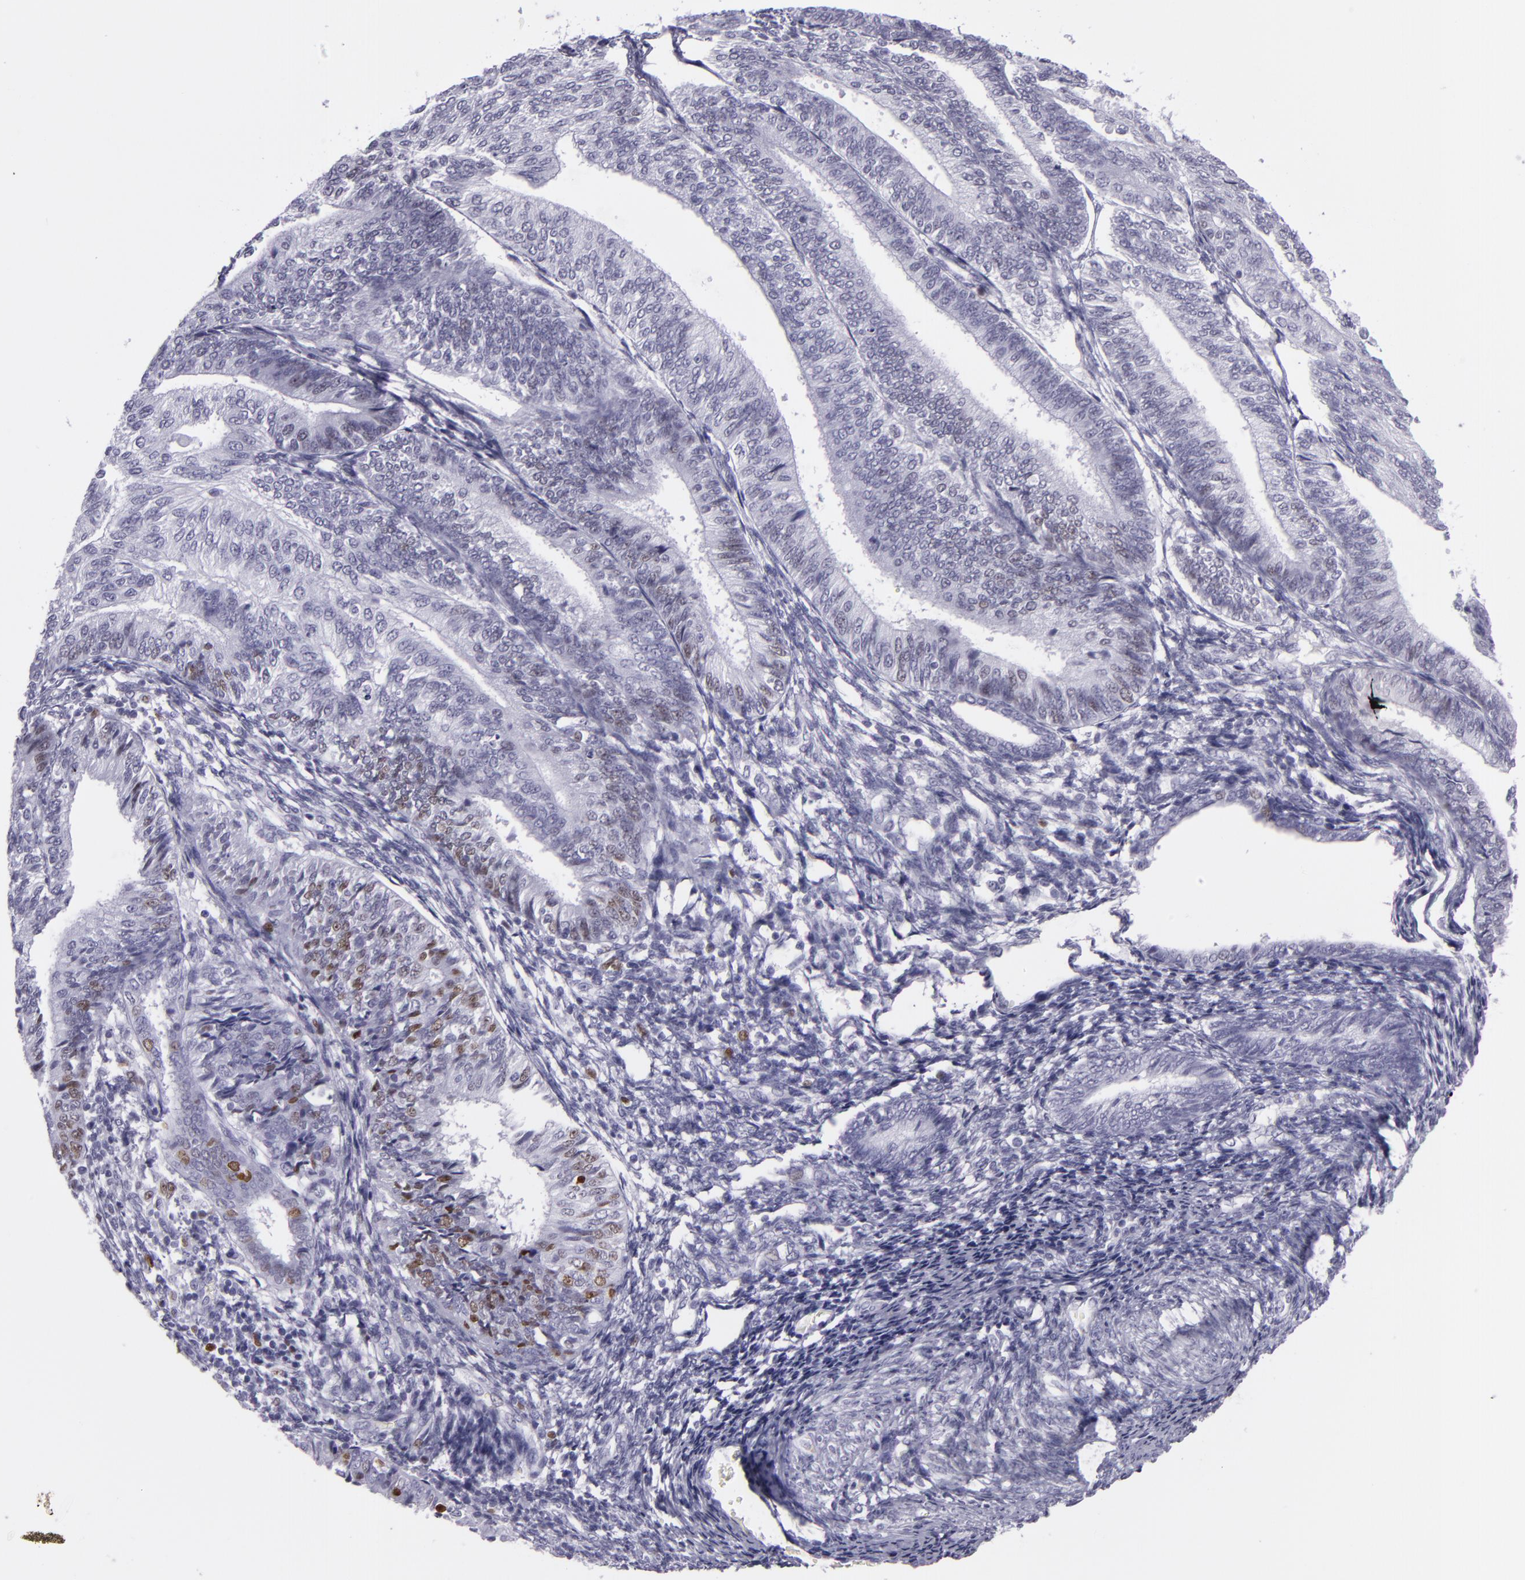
{"staining": {"intensity": "moderate", "quantity": "<25%", "location": "nuclear"}, "tissue": "endometrial cancer", "cell_type": "Tumor cells", "image_type": "cancer", "snomed": [{"axis": "morphology", "description": "Adenocarcinoma, NOS"}, {"axis": "topography", "description": "Endometrium"}], "caption": "This micrograph reveals immunohistochemistry (IHC) staining of endometrial cancer (adenocarcinoma), with low moderate nuclear positivity in about <25% of tumor cells.", "gene": "MCM3", "patient": {"sex": "female", "age": 55}}